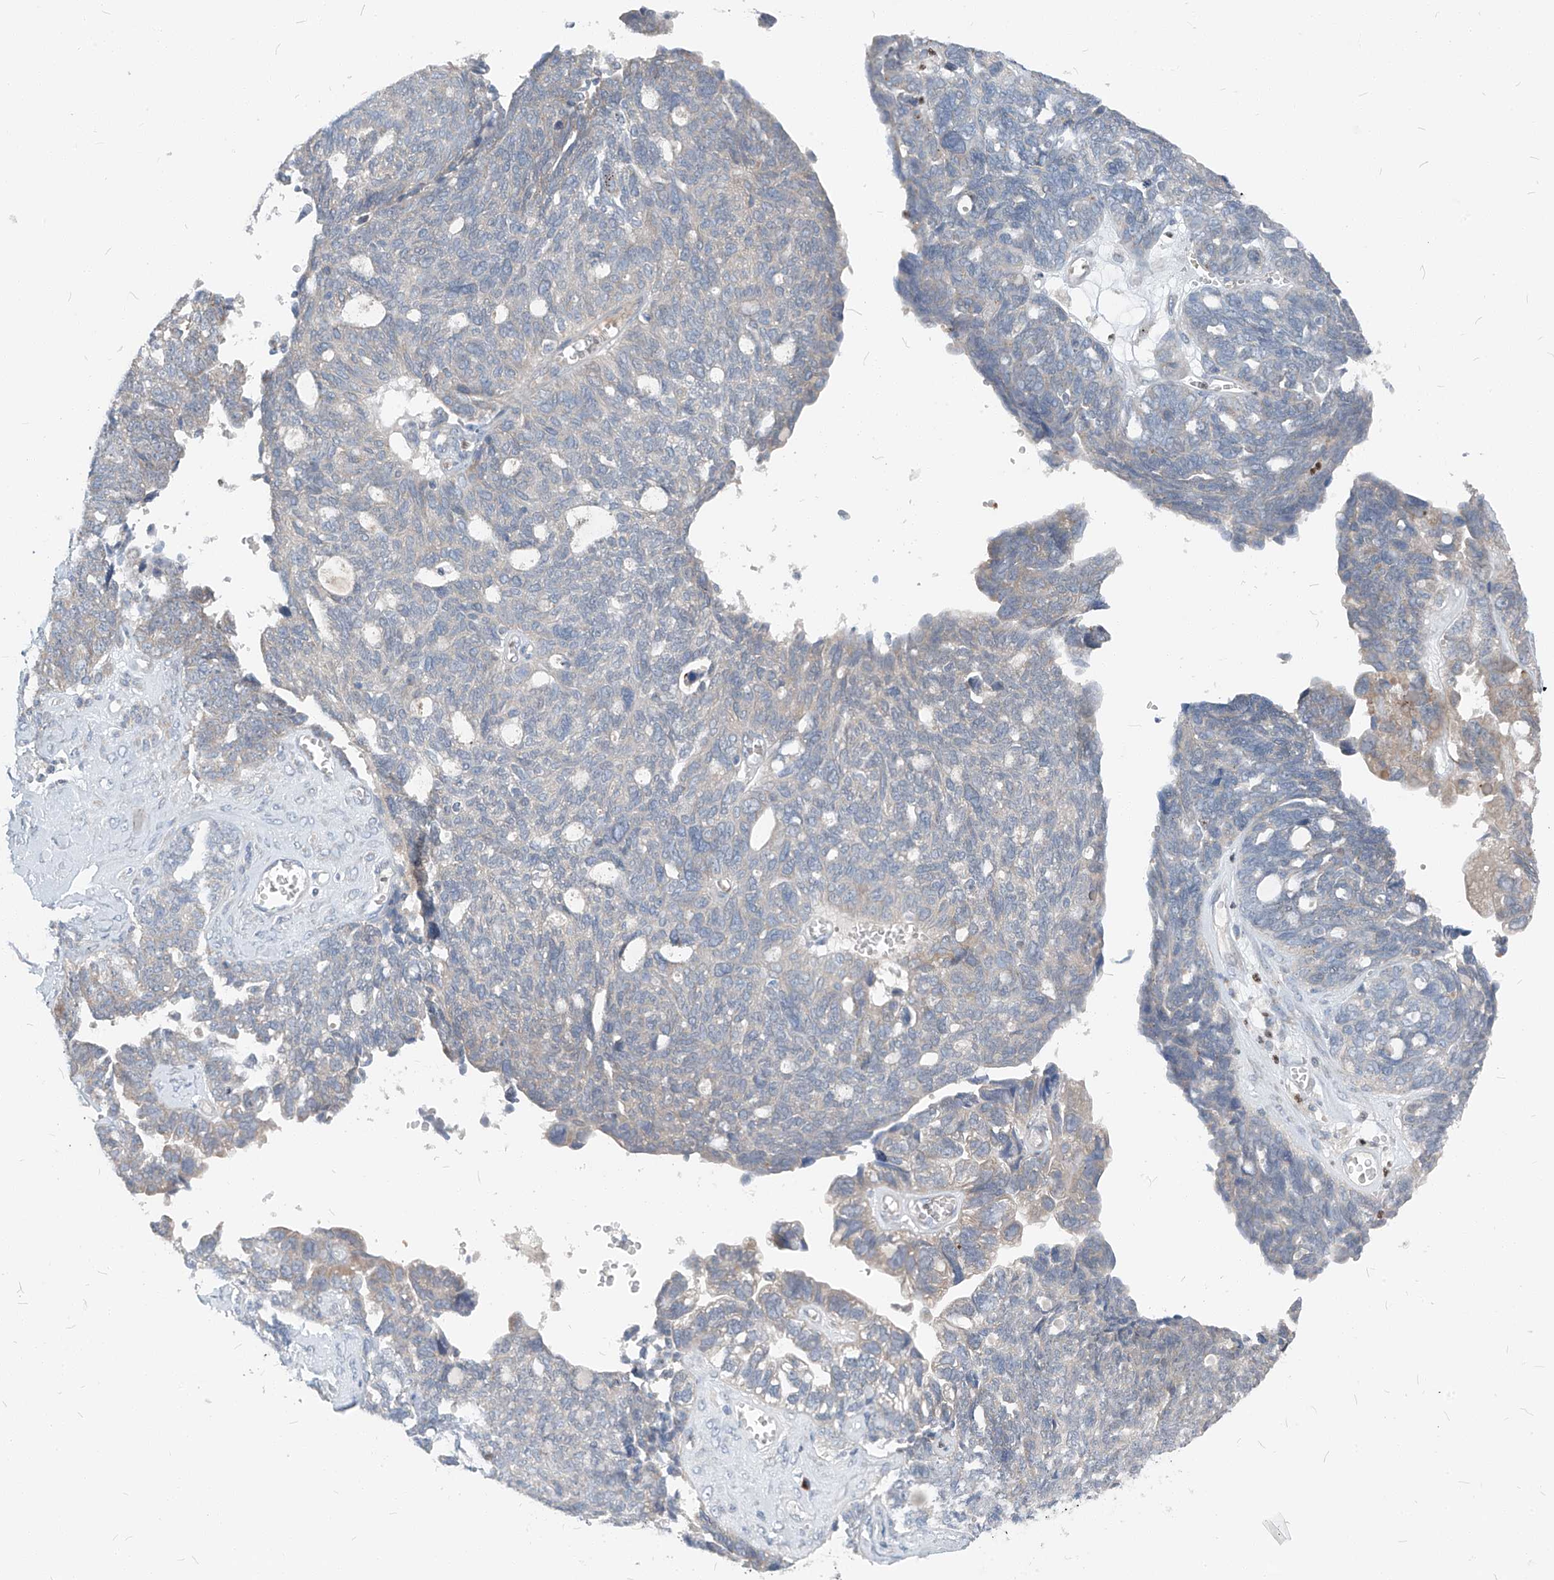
{"staining": {"intensity": "negative", "quantity": "none", "location": "none"}, "tissue": "ovarian cancer", "cell_type": "Tumor cells", "image_type": "cancer", "snomed": [{"axis": "morphology", "description": "Cystadenocarcinoma, serous, NOS"}, {"axis": "topography", "description": "Ovary"}], "caption": "Tumor cells are negative for brown protein staining in ovarian serous cystadenocarcinoma. (DAB (3,3'-diaminobenzidine) immunohistochemistry (IHC) with hematoxylin counter stain).", "gene": "CHMP2B", "patient": {"sex": "female", "age": 79}}